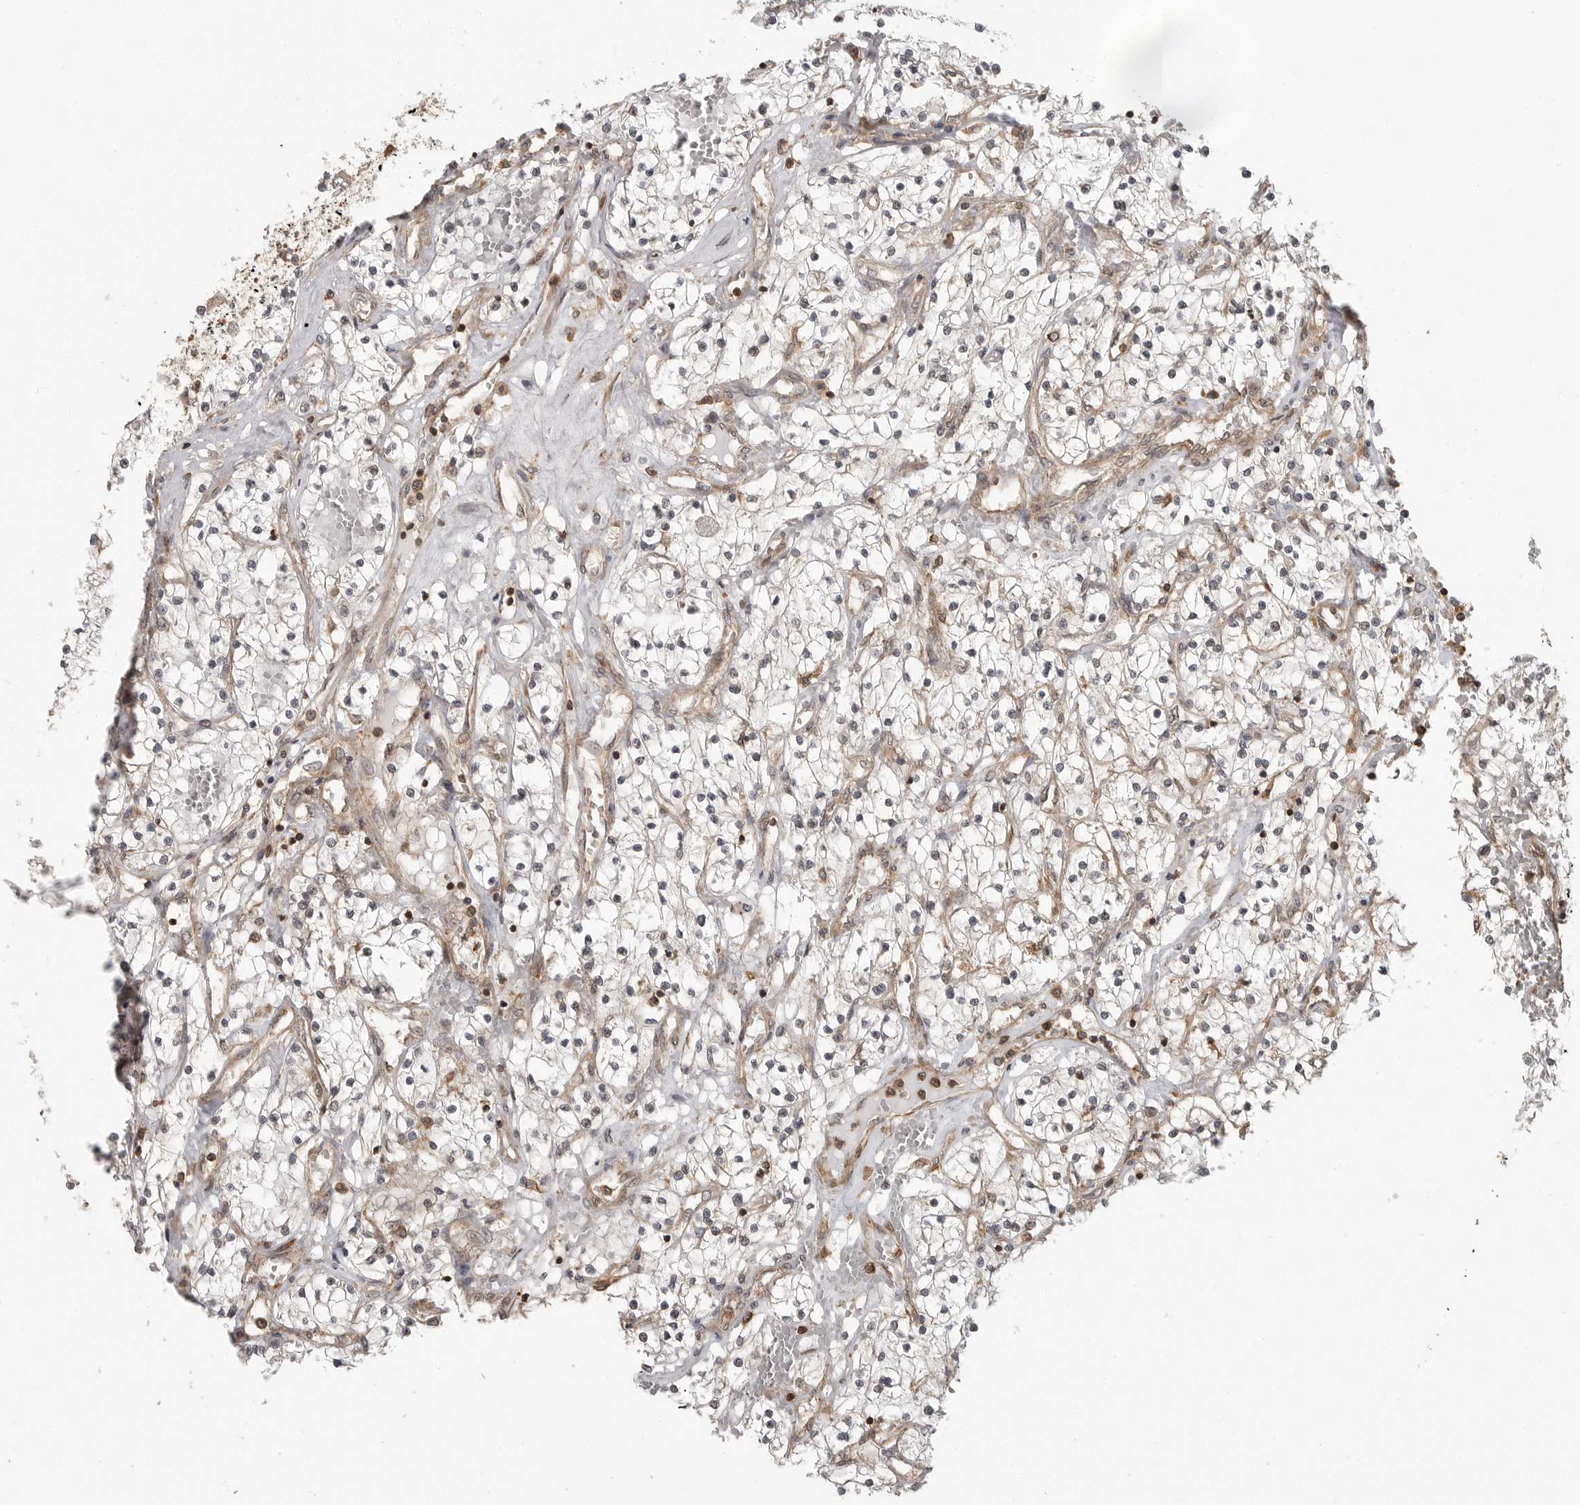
{"staining": {"intensity": "weak", "quantity": "25%-75%", "location": "cytoplasmic/membranous"}, "tissue": "renal cancer", "cell_type": "Tumor cells", "image_type": "cancer", "snomed": [{"axis": "morphology", "description": "Normal tissue, NOS"}, {"axis": "morphology", "description": "Adenocarcinoma, NOS"}, {"axis": "topography", "description": "Kidney"}], "caption": "Human renal cancer stained with a protein marker shows weak staining in tumor cells.", "gene": "ERN1", "patient": {"sex": "male", "age": 68}}